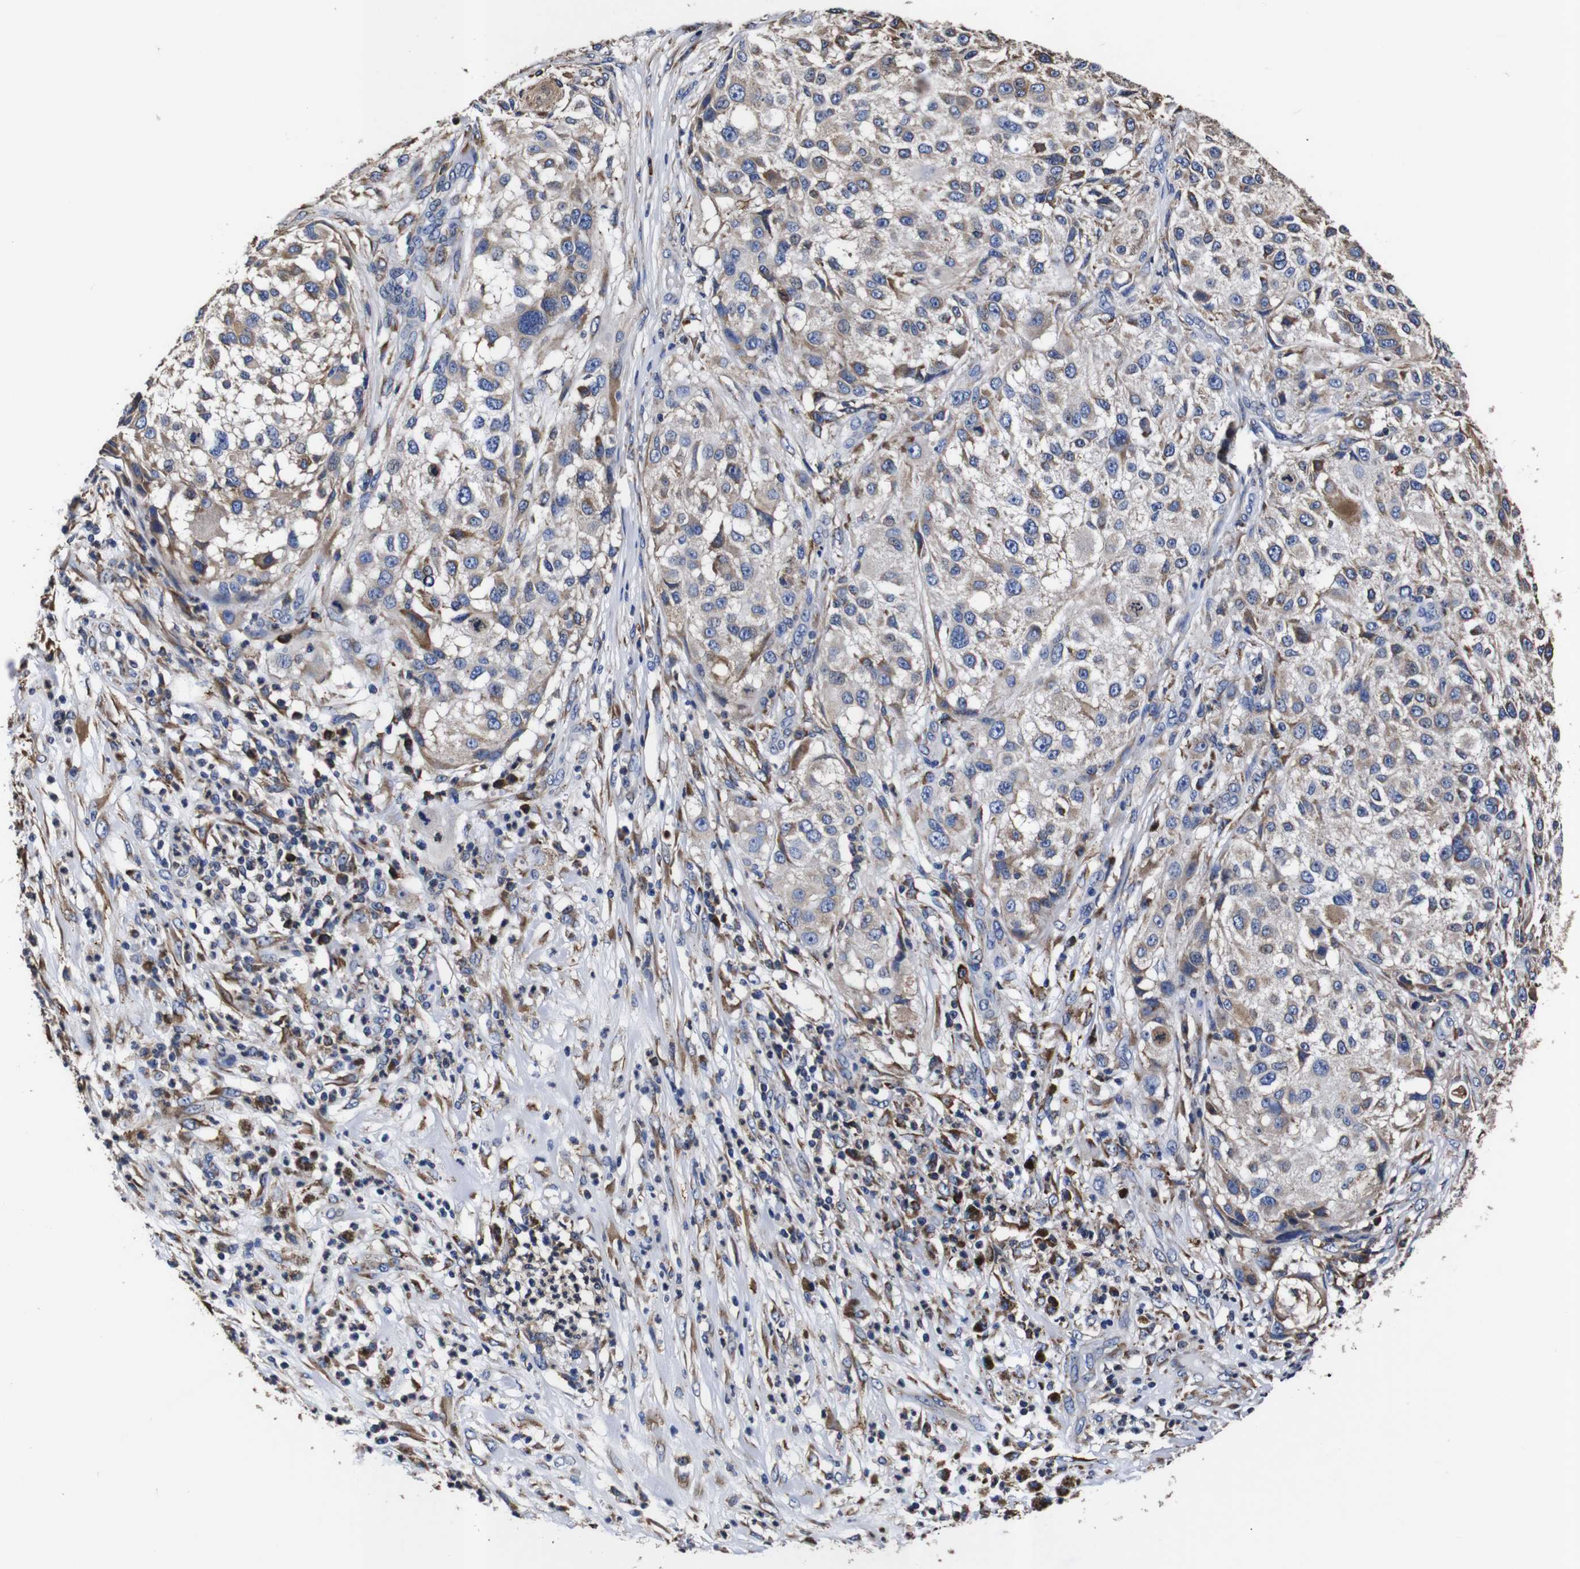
{"staining": {"intensity": "weak", "quantity": "25%-75%", "location": "cytoplasmic/membranous"}, "tissue": "melanoma", "cell_type": "Tumor cells", "image_type": "cancer", "snomed": [{"axis": "morphology", "description": "Necrosis, NOS"}, {"axis": "morphology", "description": "Malignant melanoma, NOS"}, {"axis": "topography", "description": "Skin"}], "caption": "There is low levels of weak cytoplasmic/membranous expression in tumor cells of malignant melanoma, as demonstrated by immunohistochemical staining (brown color).", "gene": "PPIB", "patient": {"sex": "female", "age": 87}}